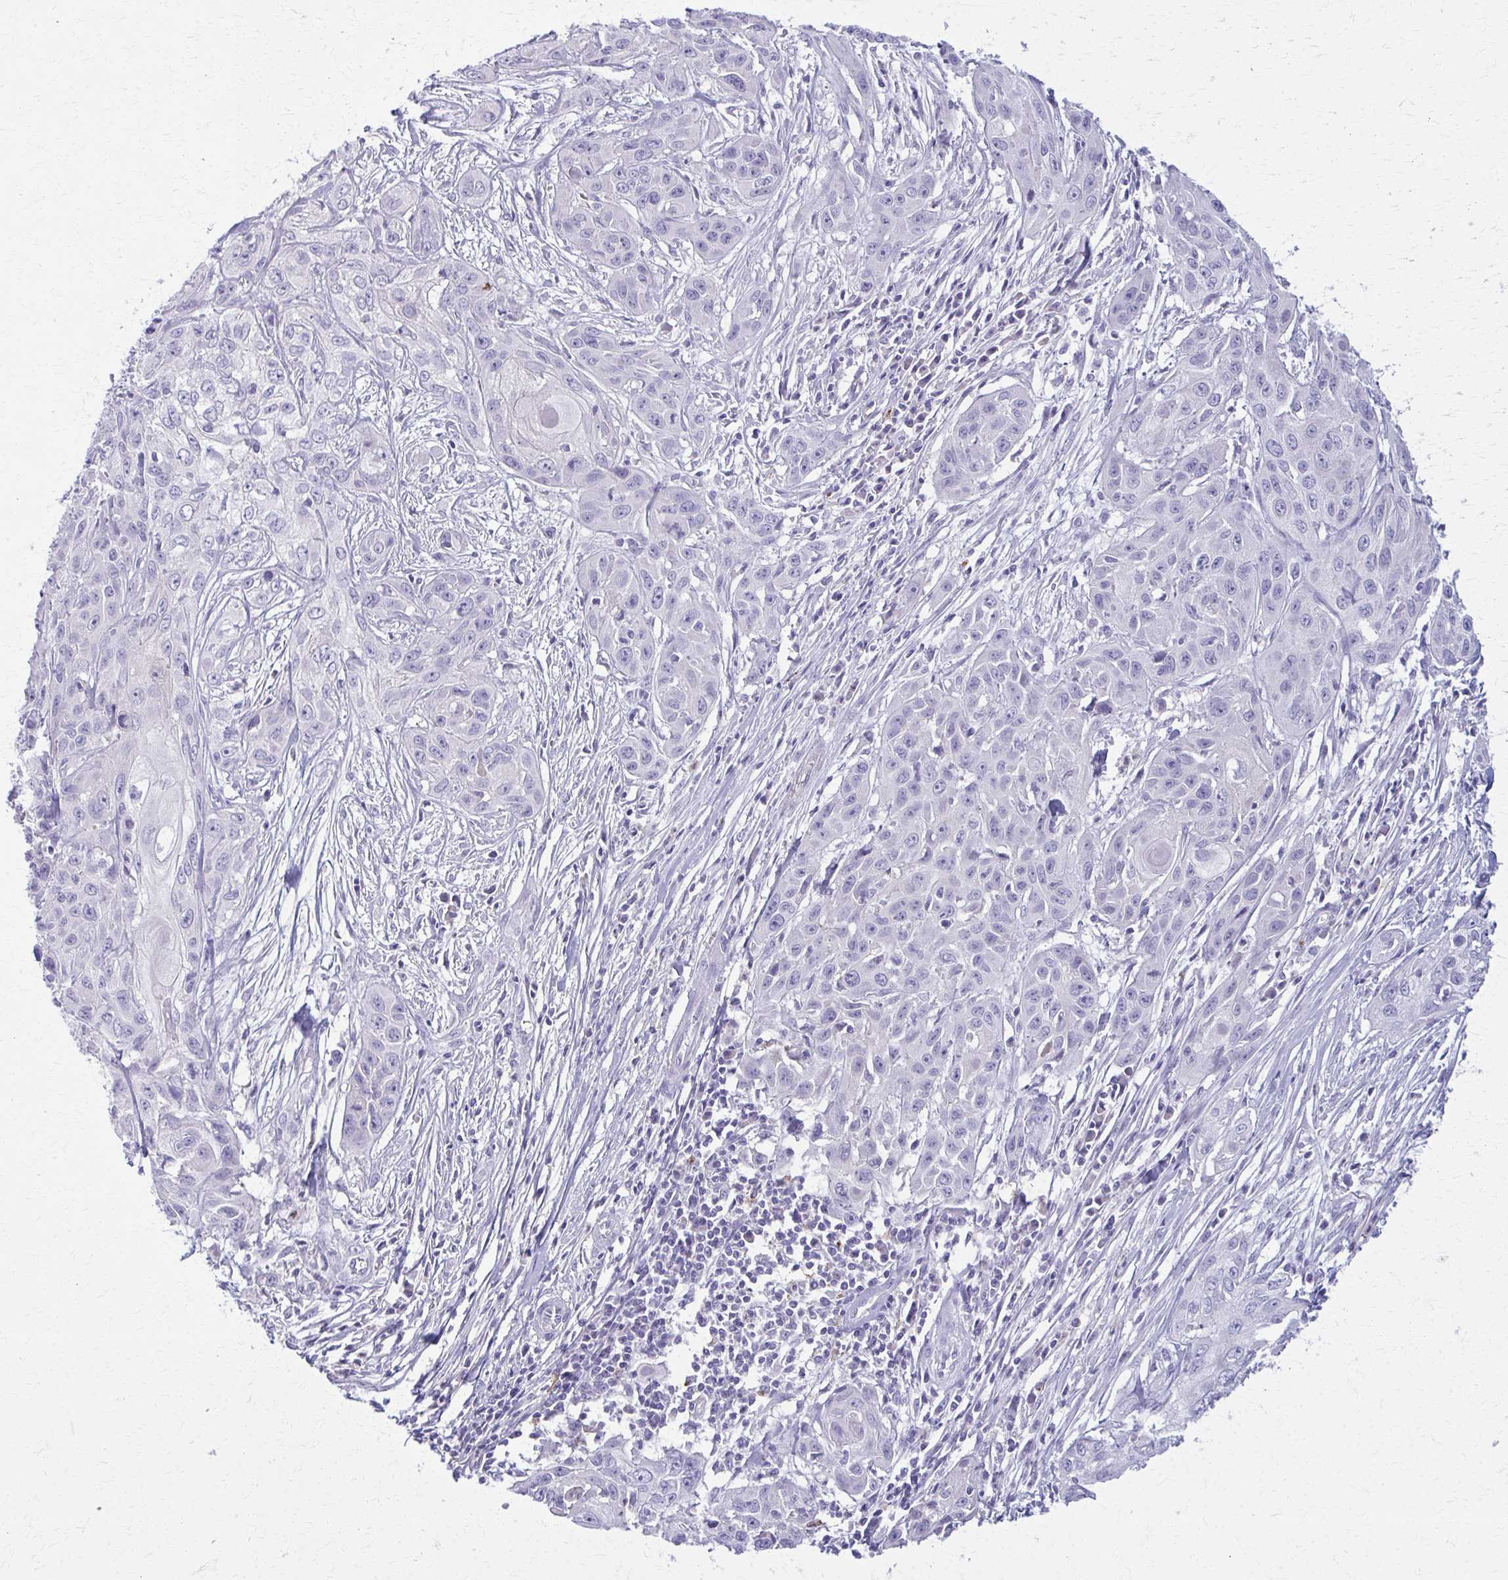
{"staining": {"intensity": "negative", "quantity": "none", "location": "none"}, "tissue": "skin cancer", "cell_type": "Tumor cells", "image_type": "cancer", "snomed": [{"axis": "morphology", "description": "Squamous cell carcinoma, NOS"}, {"axis": "topography", "description": "Skin"}, {"axis": "topography", "description": "Vulva"}], "caption": "Micrograph shows no protein expression in tumor cells of skin cancer tissue. The staining is performed using DAB (3,3'-diaminobenzidine) brown chromogen with nuclei counter-stained in using hematoxylin.", "gene": "OR4M1", "patient": {"sex": "female", "age": 83}}